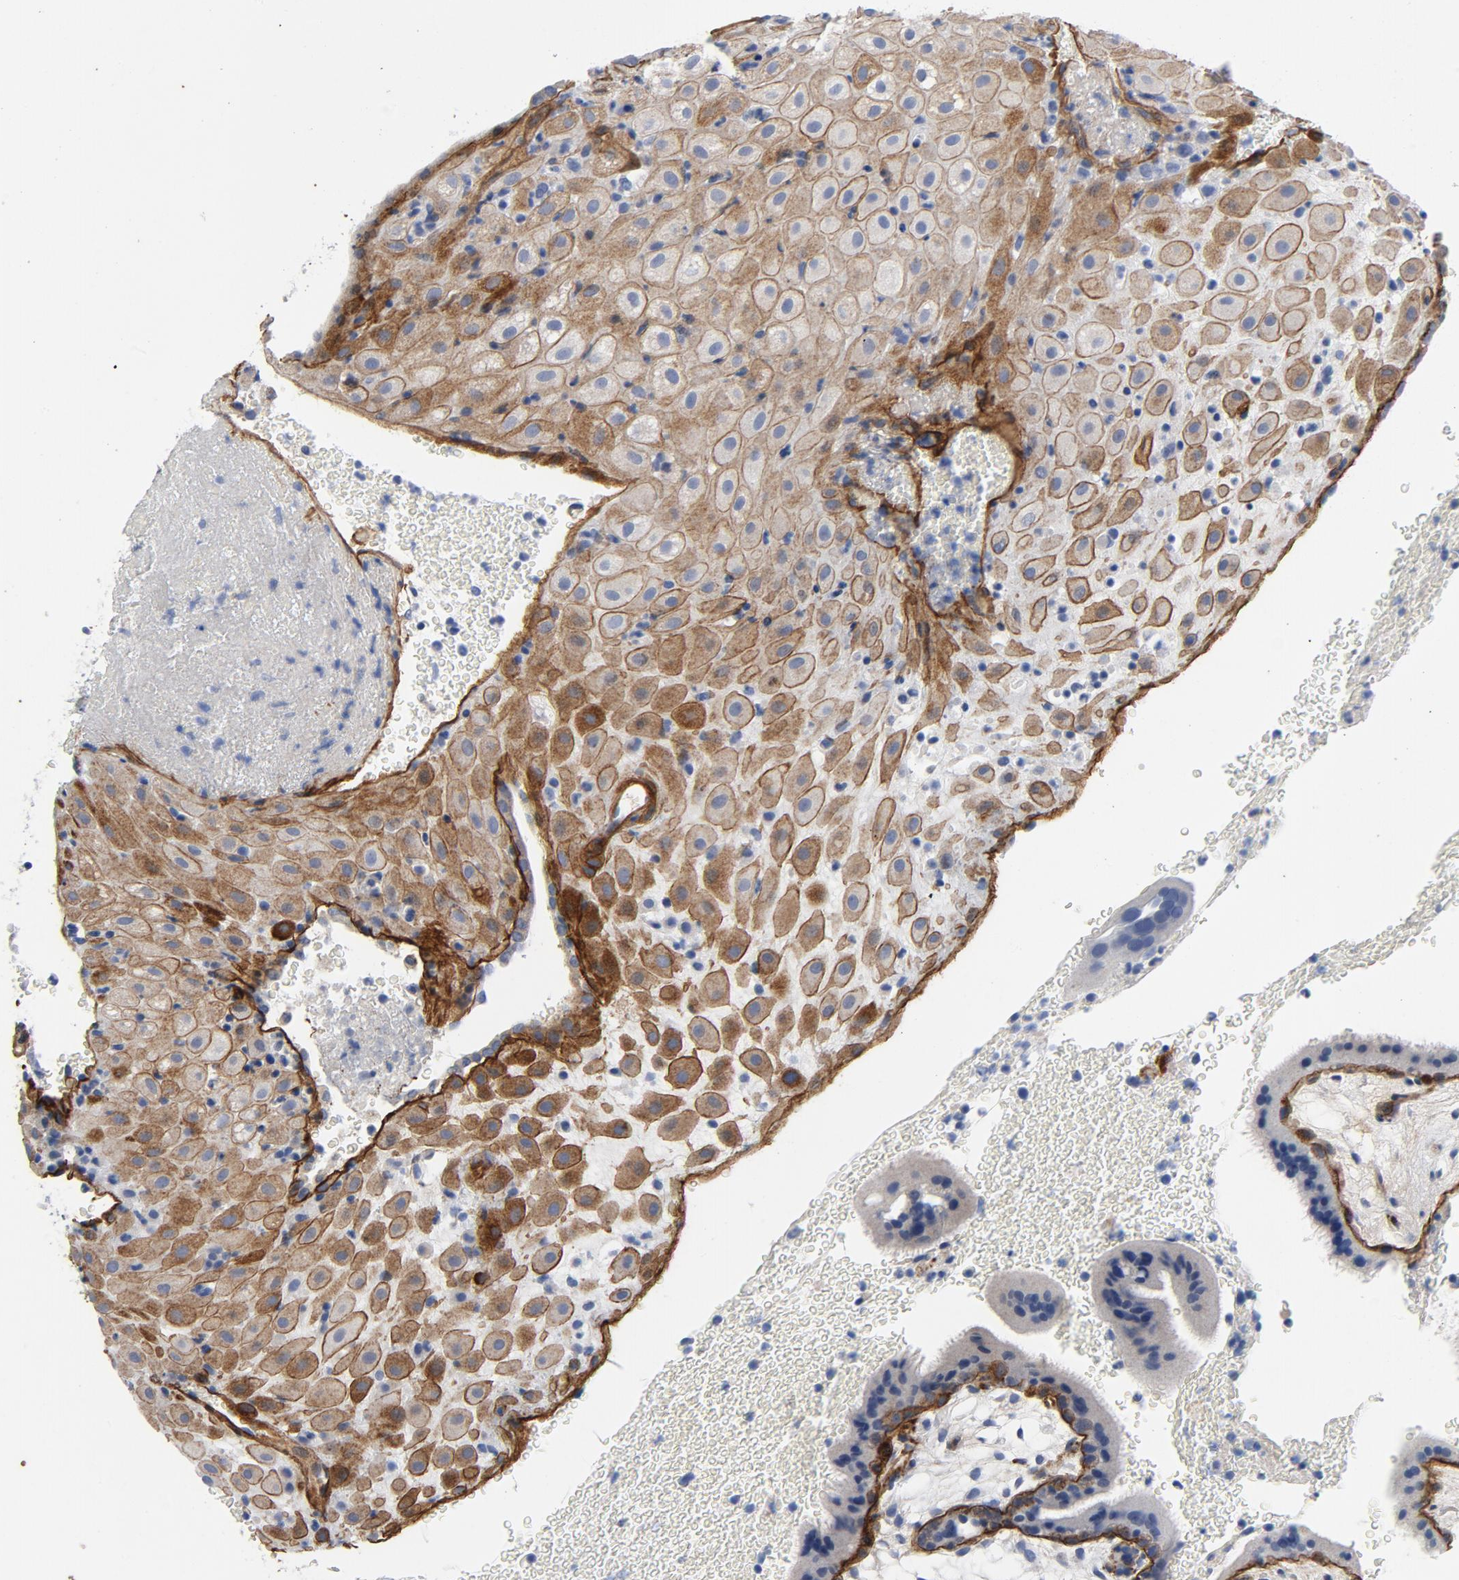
{"staining": {"intensity": "moderate", "quantity": ">75%", "location": "cytoplasmic/membranous"}, "tissue": "placenta", "cell_type": "Decidual cells", "image_type": "normal", "snomed": [{"axis": "morphology", "description": "Normal tissue, NOS"}, {"axis": "topography", "description": "Placenta"}], "caption": "An image of human placenta stained for a protein reveals moderate cytoplasmic/membranous brown staining in decidual cells.", "gene": "LAMC1", "patient": {"sex": "female", "age": 19}}